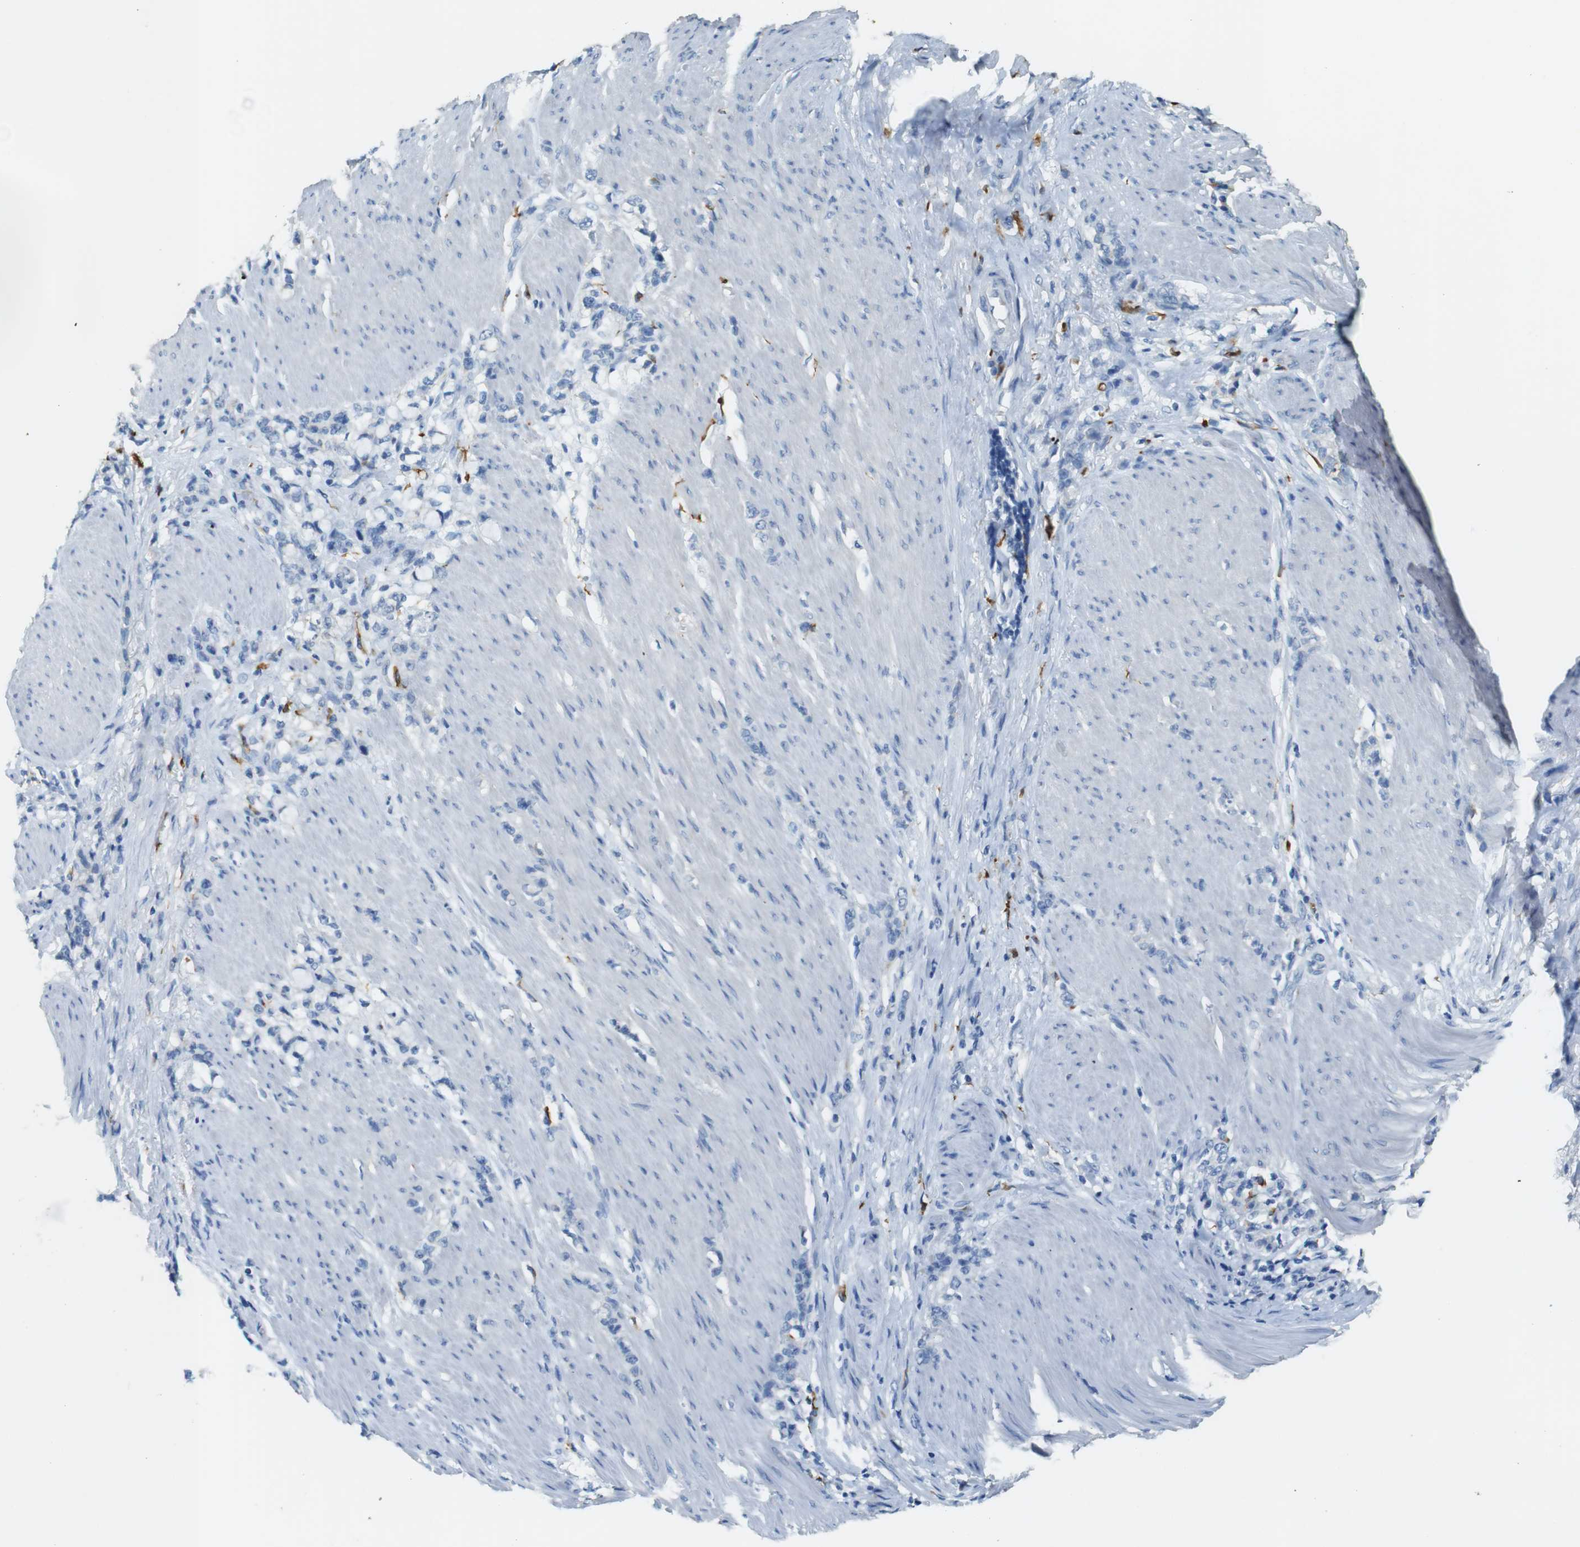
{"staining": {"intensity": "negative", "quantity": "none", "location": "none"}, "tissue": "stomach cancer", "cell_type": "Tumor cells", "image_type": "cancer", "snomed": [{"axis": "morphology", "description": "Adenocarcinoma, NOS"}, {"axis": "topography", "description": "Stomach, lower"}], "caption": "DAB (3,3'-diaminobenzidine) immunohistochemical staining of stomach cancer (adenocarcinoma) shows no significant staining in tumor cells. (Stains: DAB IHC with hematoxylin counter stain, Microscopy: brightfield microscopy at high magnification).", "gene": "CD320", "patient": {"sex": "male", "age": 88}}